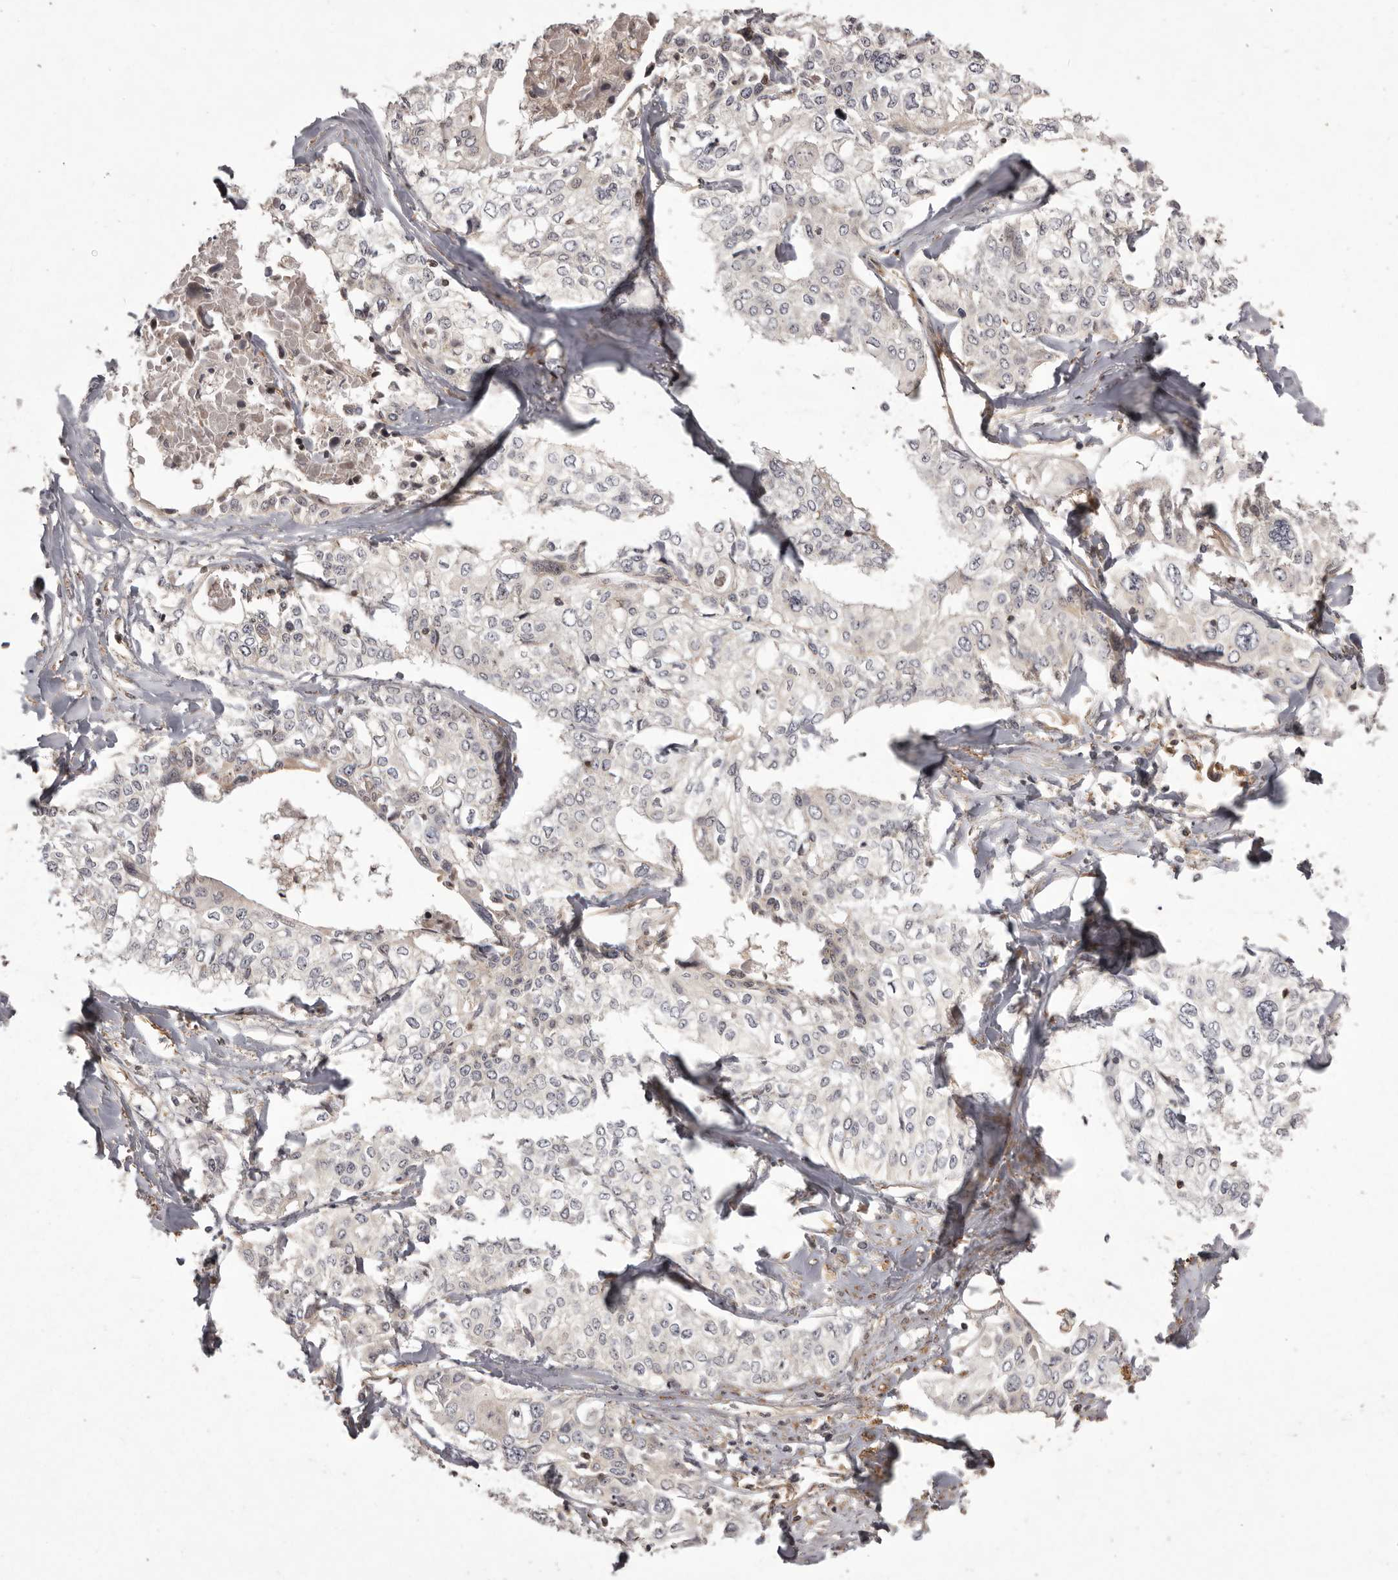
{"staining": {"intensity": "negative", "quantity": "none", "location": "none"}, "tissue": "cervical cancer", "cell_type": "Tumor cells", "image_type": "cancer", "snomed": [{"axis": "morphology", "description": "Squamous cell carcinoma, NOS"}, {"axis": "topography", "description": "Cervix"}], "caption": "Cervical squamous cell carcinoma was stained to show a protein in brown. There is no significant positivity in tumor cells.", "gene": "NFKBIA", "patient": {"sex": "female", "age": 31}}